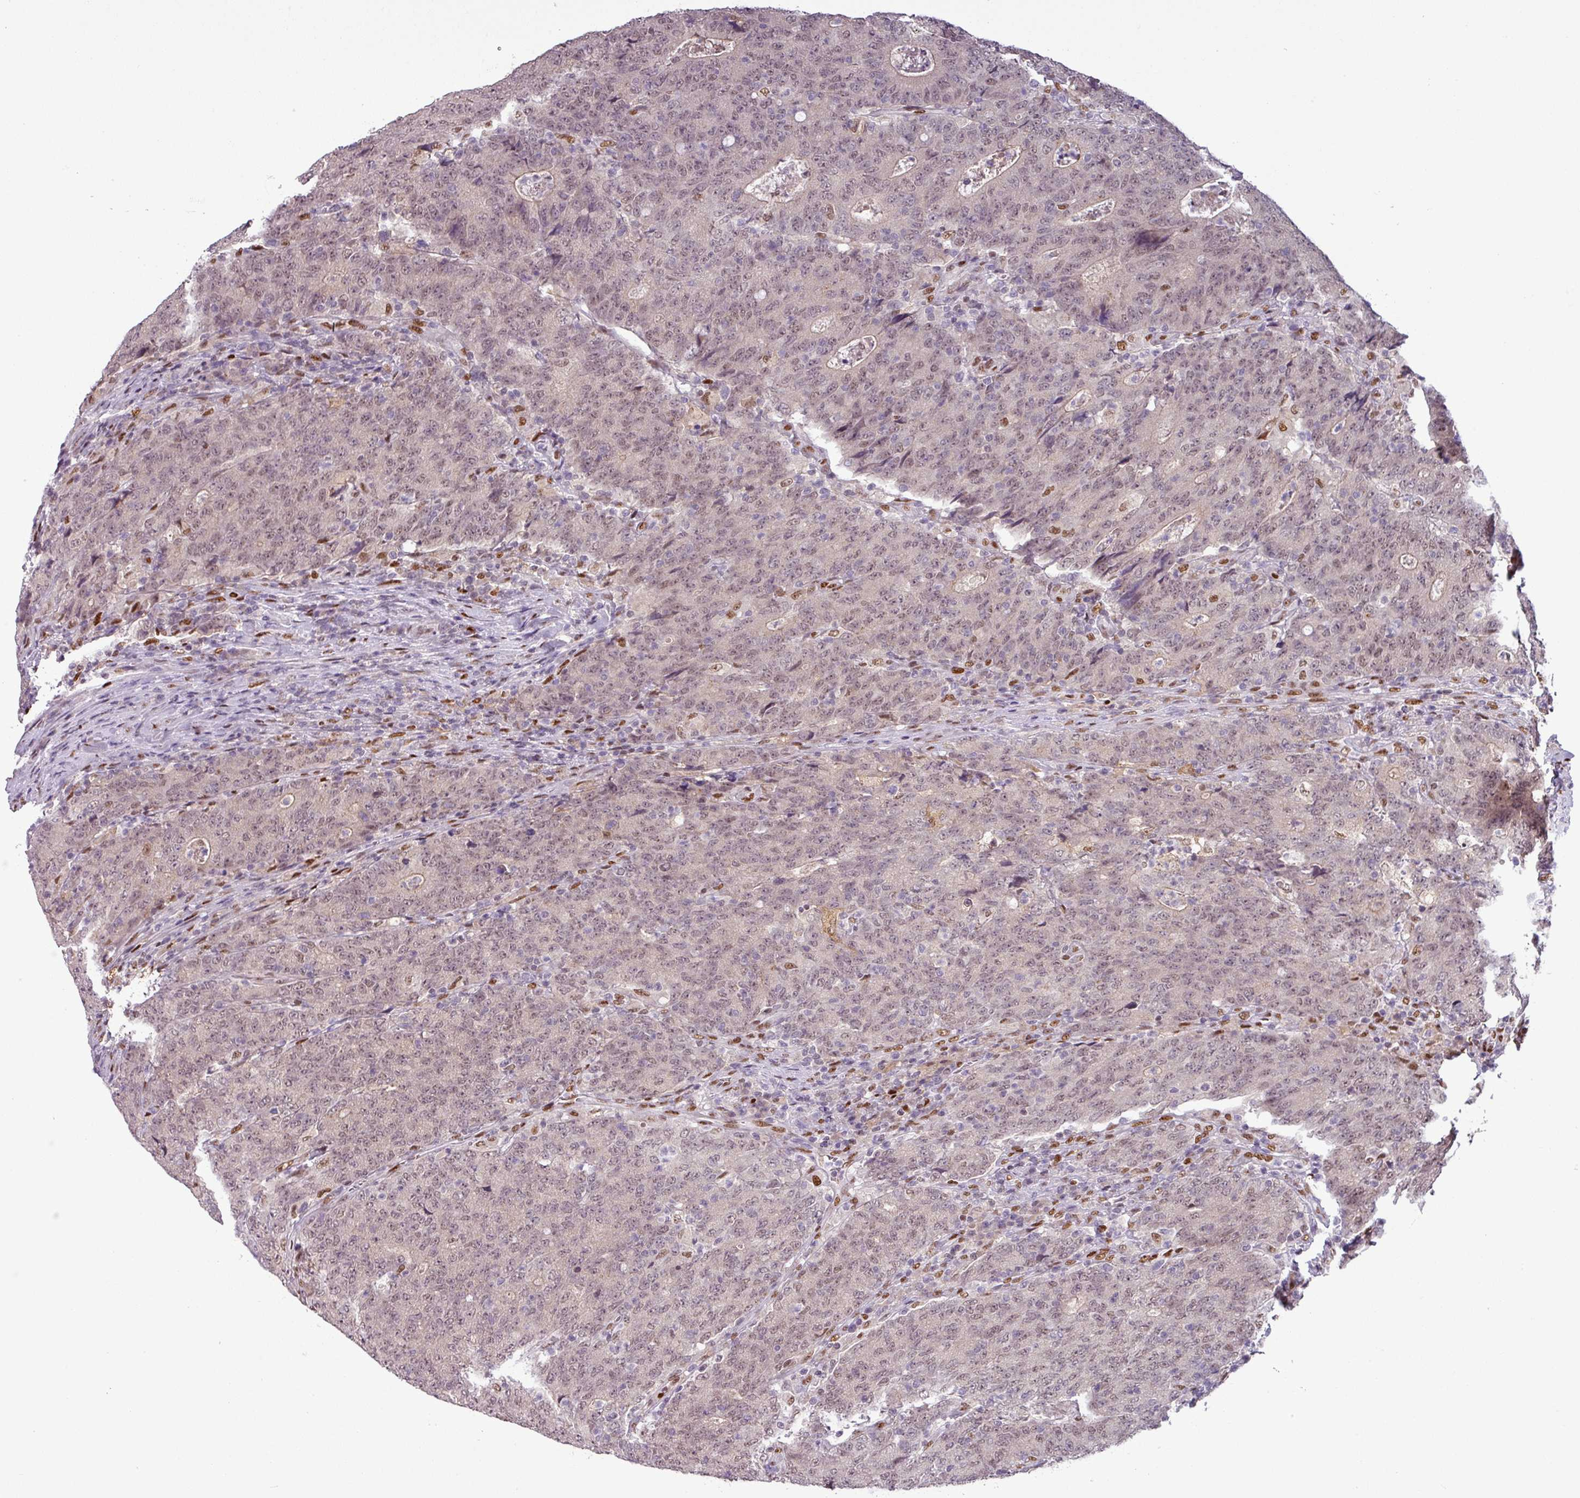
{"staining": {"intensity": "weak", "quantity": "25%-75%", "location": "nuclear"}, "tissue": "colorectal cancer", "cell_type": "Tumor cells", "image_type": "cancer", "snomed": [{"axis": "morphology", "description": "Adenocarcinoma, NOS"}, {"axis": "topography", "description": "Colon"}], "caption": "Immunohistochemical staining of human colorectal adenocarcinoma reveals weak nuclear protein expression in approximately 25%-75% of tumor cells.", "gene": "IRF2BPL", "patient": {"sex": "female", "age": 75}}